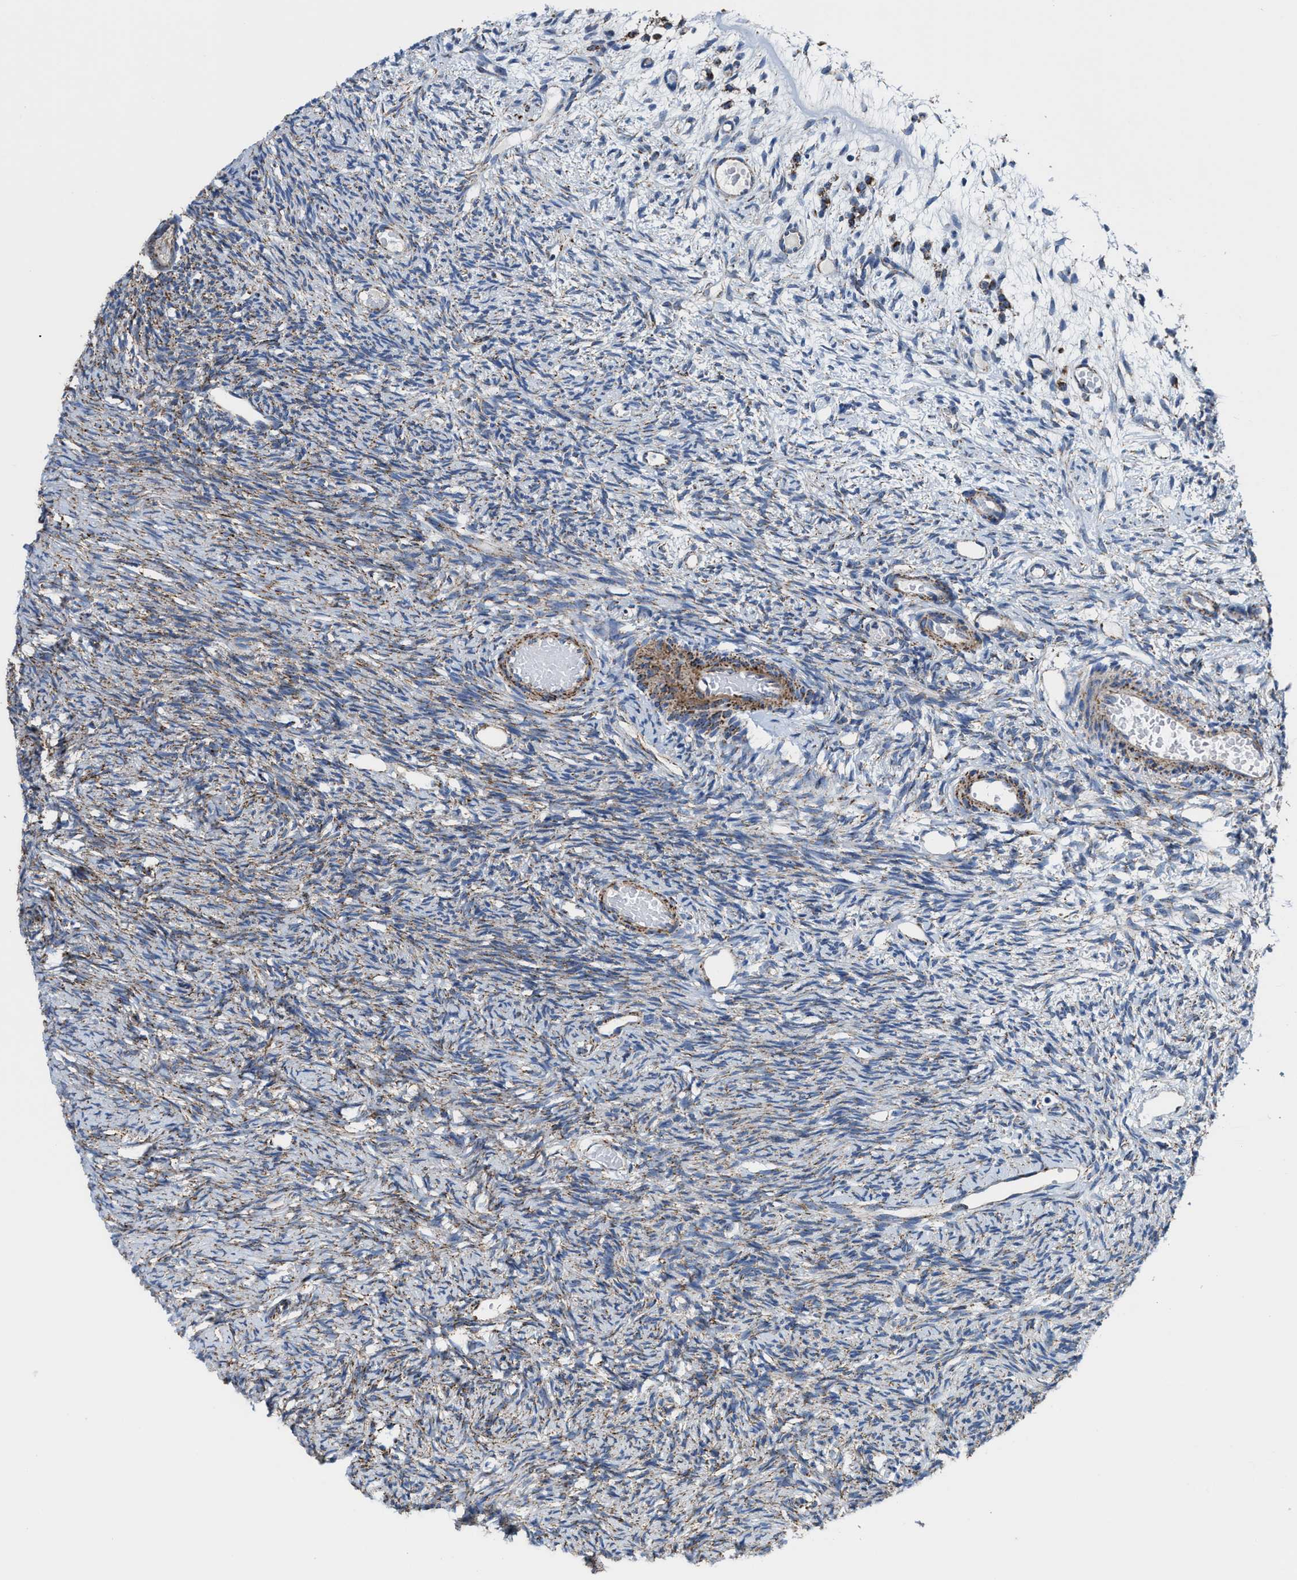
{"staining": {"intensity": "moderate", "quantity": "<25%", "location": "cytoplasmic/membranous"}, "tissue": "ovary", "cell_type": "Follicle cells", "image_type": "normal", "snomed": [{"axis": "morphology", "description": "Normal tissue, NOS"}, {"axis": "topography", "description": "Ovary"}], "caption": "Immunohistochemistry micrograph of unremarkable ovary: ovary stained using immunohistochemistry (IHC) exhibits low levels of moderate protein expression localized specifically in the cytoplasmic/membranous of follicle cells, appearing as a cytoplasmic/membranous brown color.", "gene": "ALDH1B1", "patient": {"sex": "female", "age": 33}}